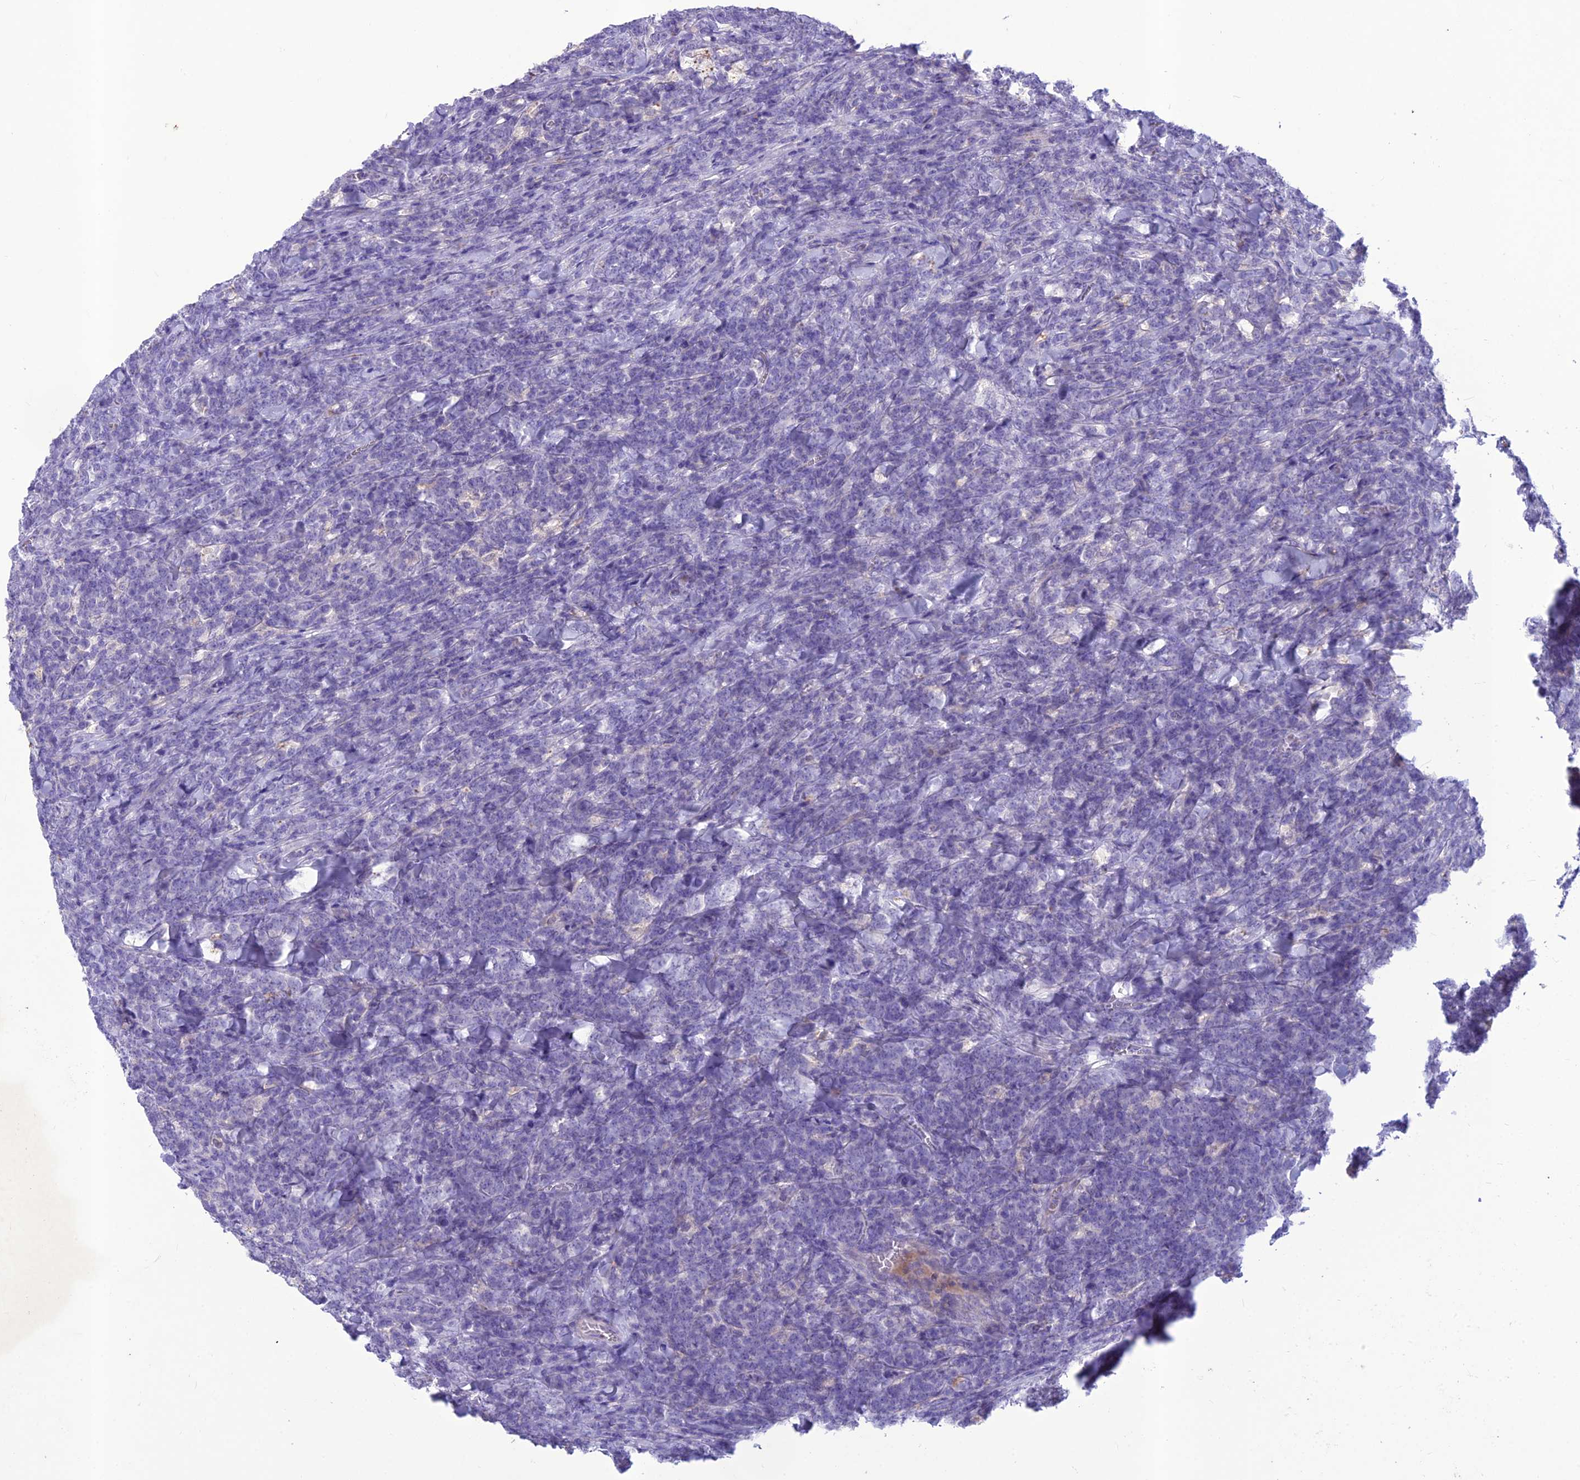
{"staining": {"intensity": "negative", "quantity": "none", "location": "none"}, "tissue": "lymphoma", "cell_type": "Tumor cells", "image_type": "cancer", "snomed": [{"axis": "morphology", "description": "Malignant lymphoma, non-Hodgkin's type, High grade"}, {"axis": "topography", "description": "Small intestine"}], "caption": "Tumor cells are negative for protein expression in human lymphoma.", "gene": "IFT172", "patient": {"sex": "male", "age": 8}}